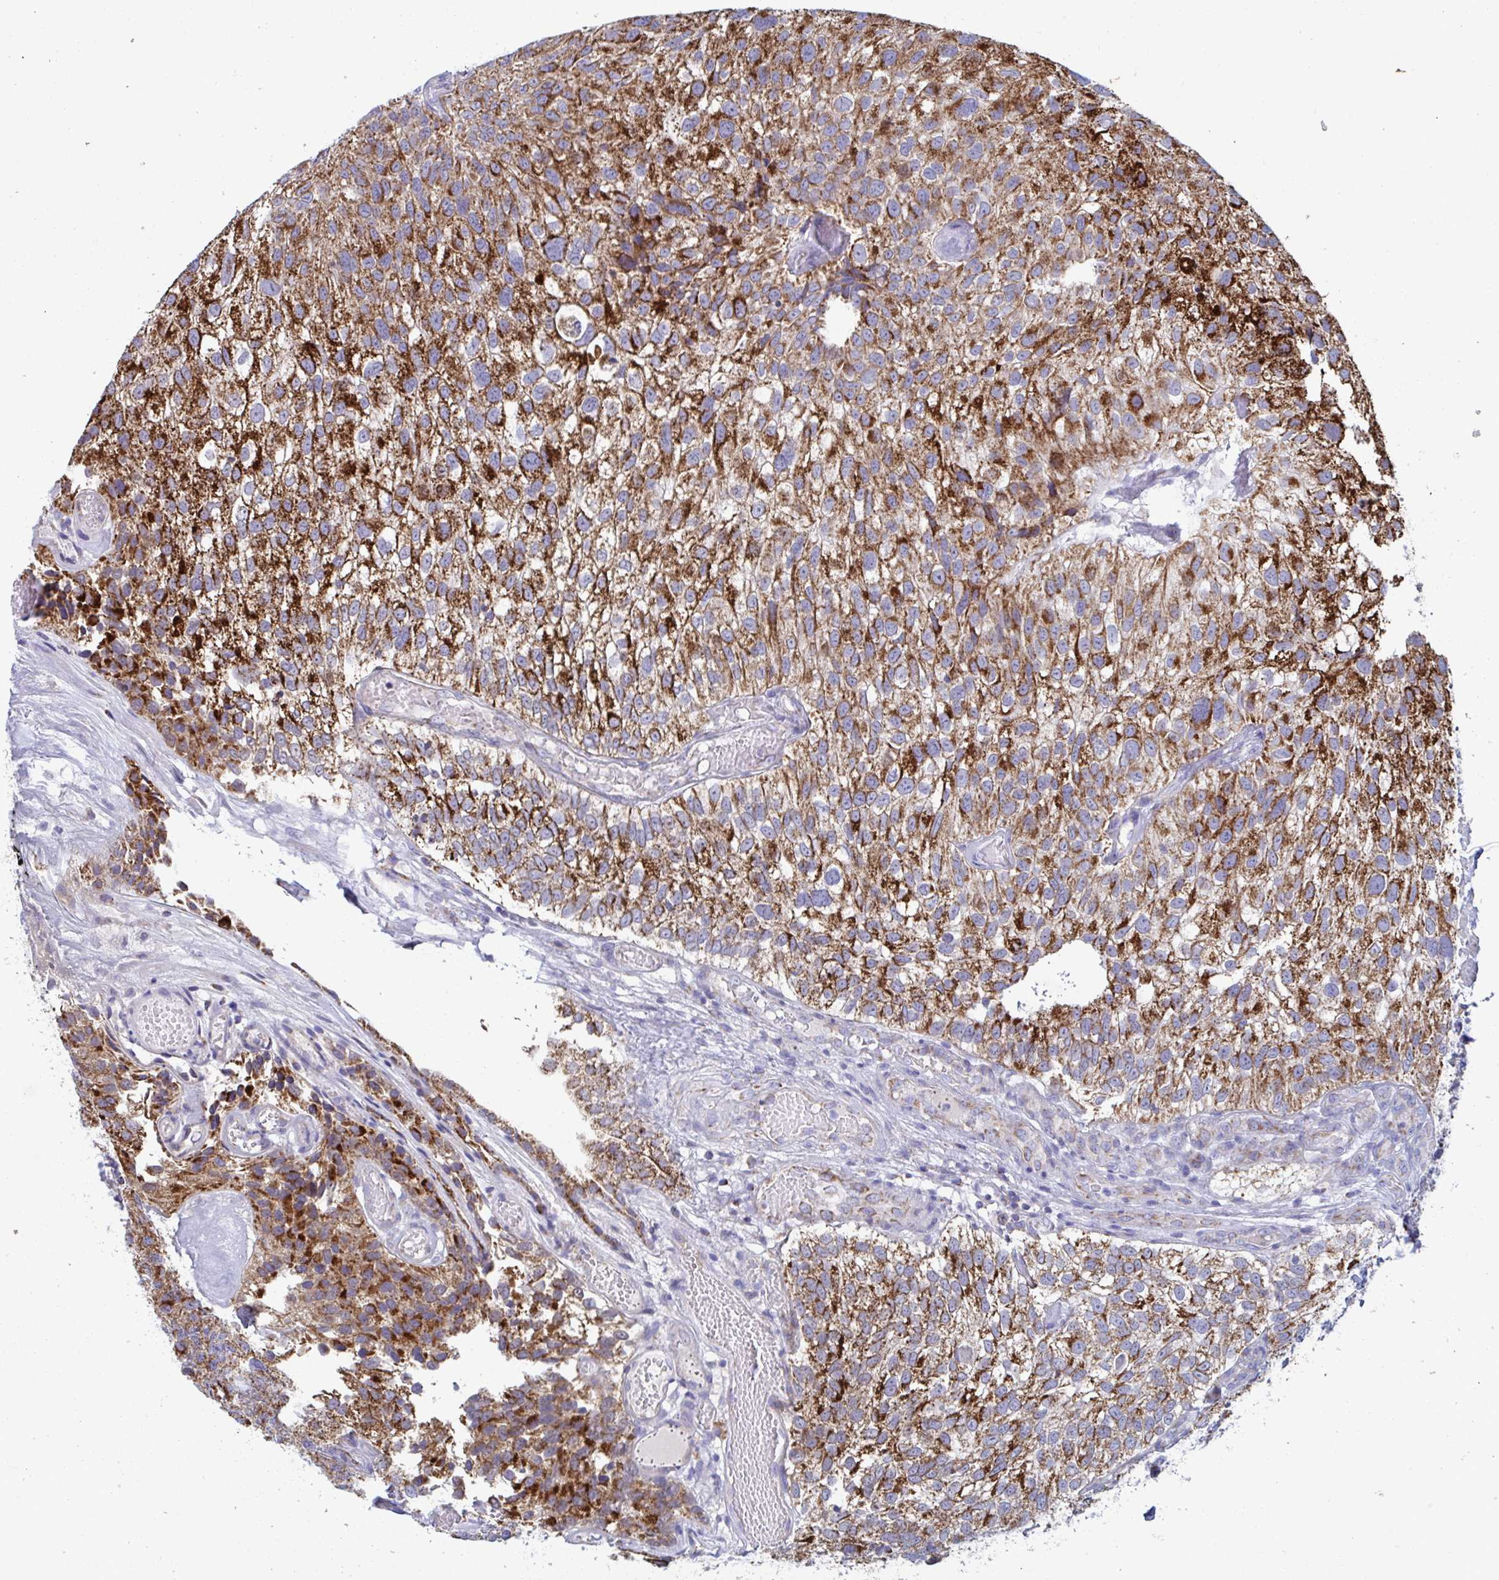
{"staining": {"intensity": "strong", "quantity": ">75%", "location": "cytoplasmic/membranous"}, "tissue": "urothelial cancer", "cell_type": "Tumor cells", "image_type": "cancer", "snomed": [{"axis": "morphology", "description": "Urothelial carcinoma, NOS"}, {"axis": "topography", "description": "Urinary bladder"}], "caption": "Approximately >75% of tumor cells in urothelial cancer reveal strong cytoplasmic/membranous protein positivity as visualized by brown immunohistochemical staining.", "gene": "BCAT2", "patient": {"sex": "male", "age": 87}}